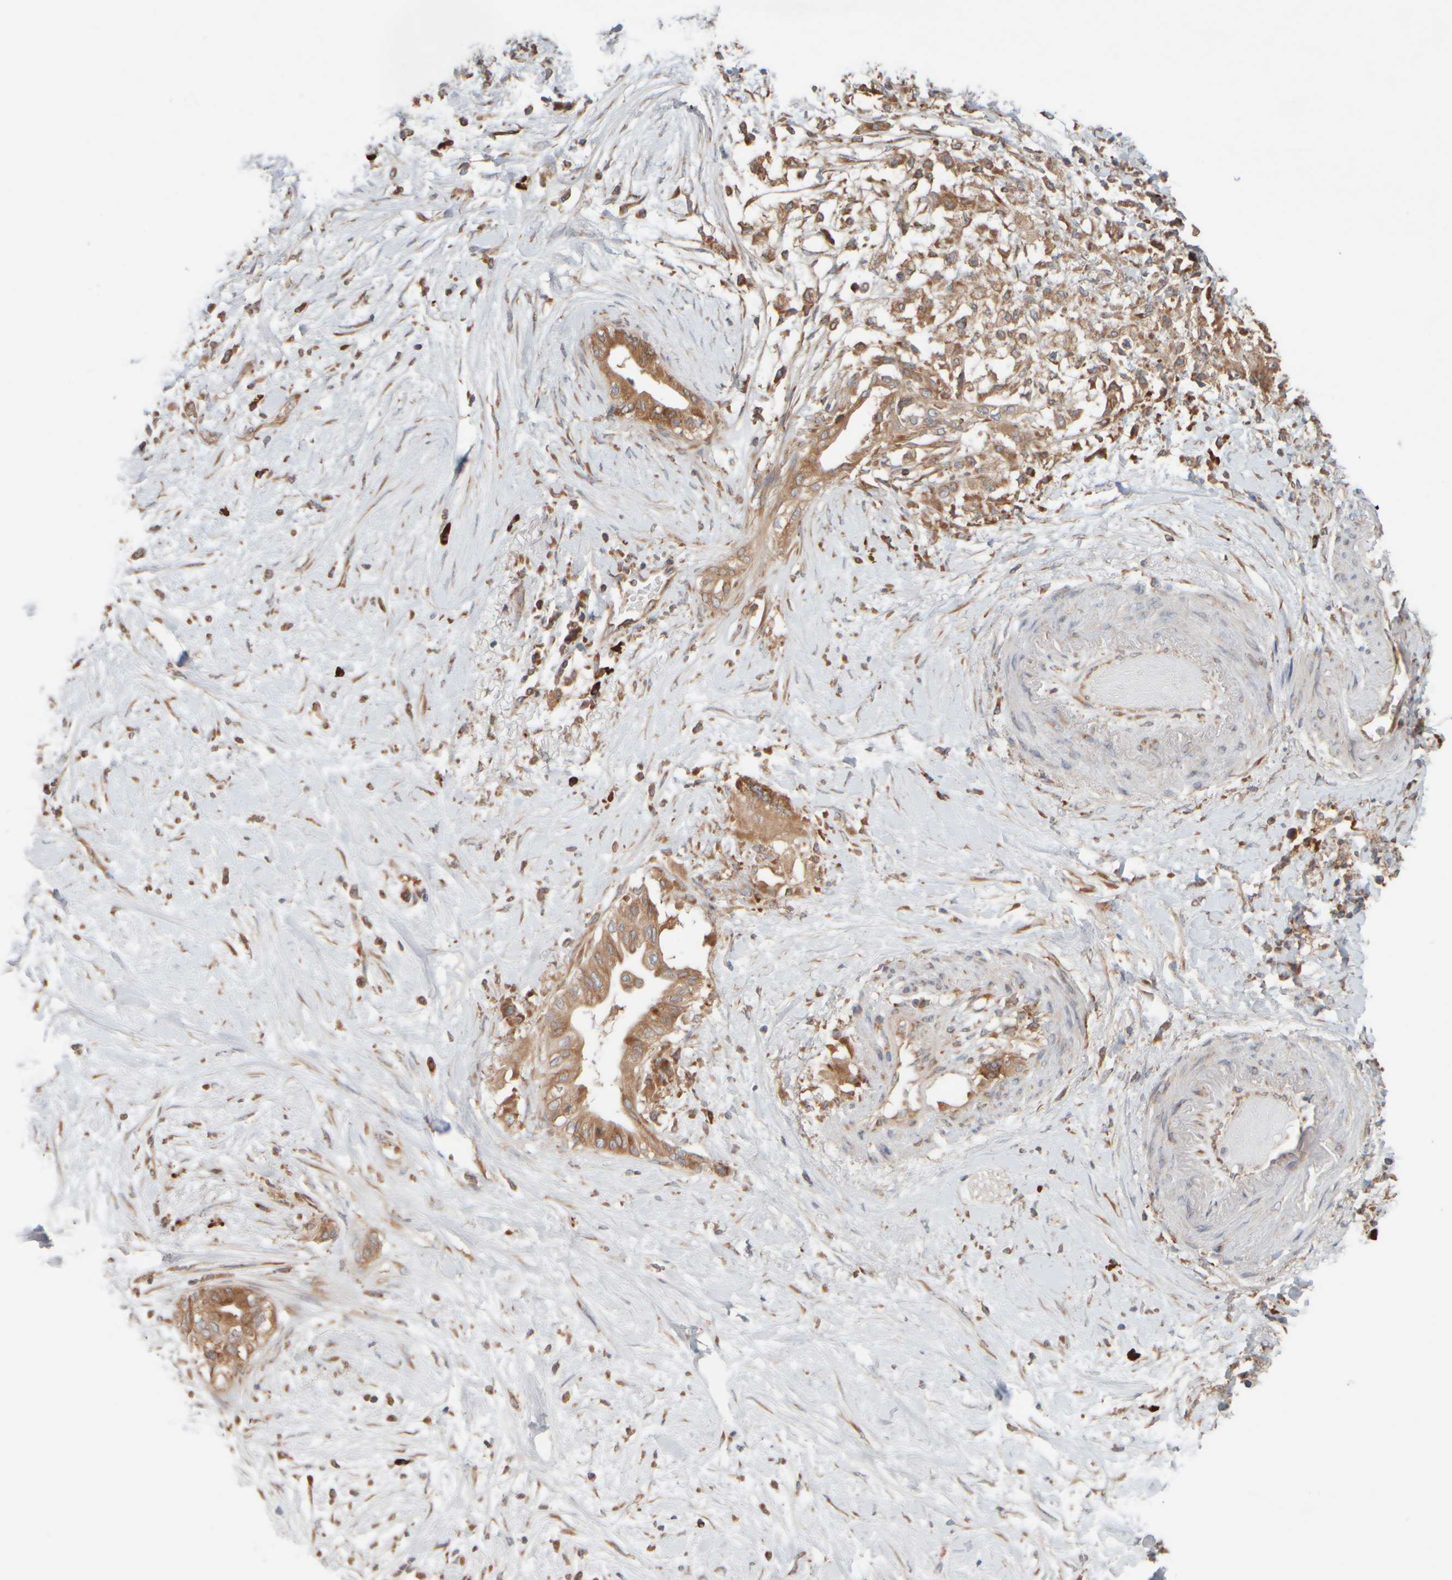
{"staining": {"intensity": "moderate", "quantity": ">75%", "location": "cytoplasmic/membranous"}, "tissue": "pancreatic cancer", "cell_type": "Tumor cells", "image_type": "cancer", "snomed": [{"axis": "morphology", "description": "Normal tissue, NOS"}, {"axis": "morphology", "description": "Adenocarcinoma, NOS"}, {"axis": "topography", "description": "Pancreas"}, {"axis": "topography", "description": "Duodenum"}], "caption": "DAB (3,3'-diaminobenzidine) immunohistochemical staining of human adenocarcinoma (pancreatic) displays moderate cytoplasmic/membranous protein staining in about >75% of tumor cells. The protein is shown in brown color, while the nuclei are stained blue.", "gene": "EIF2B3", "patient": {"sex": "female", "age": 60}}